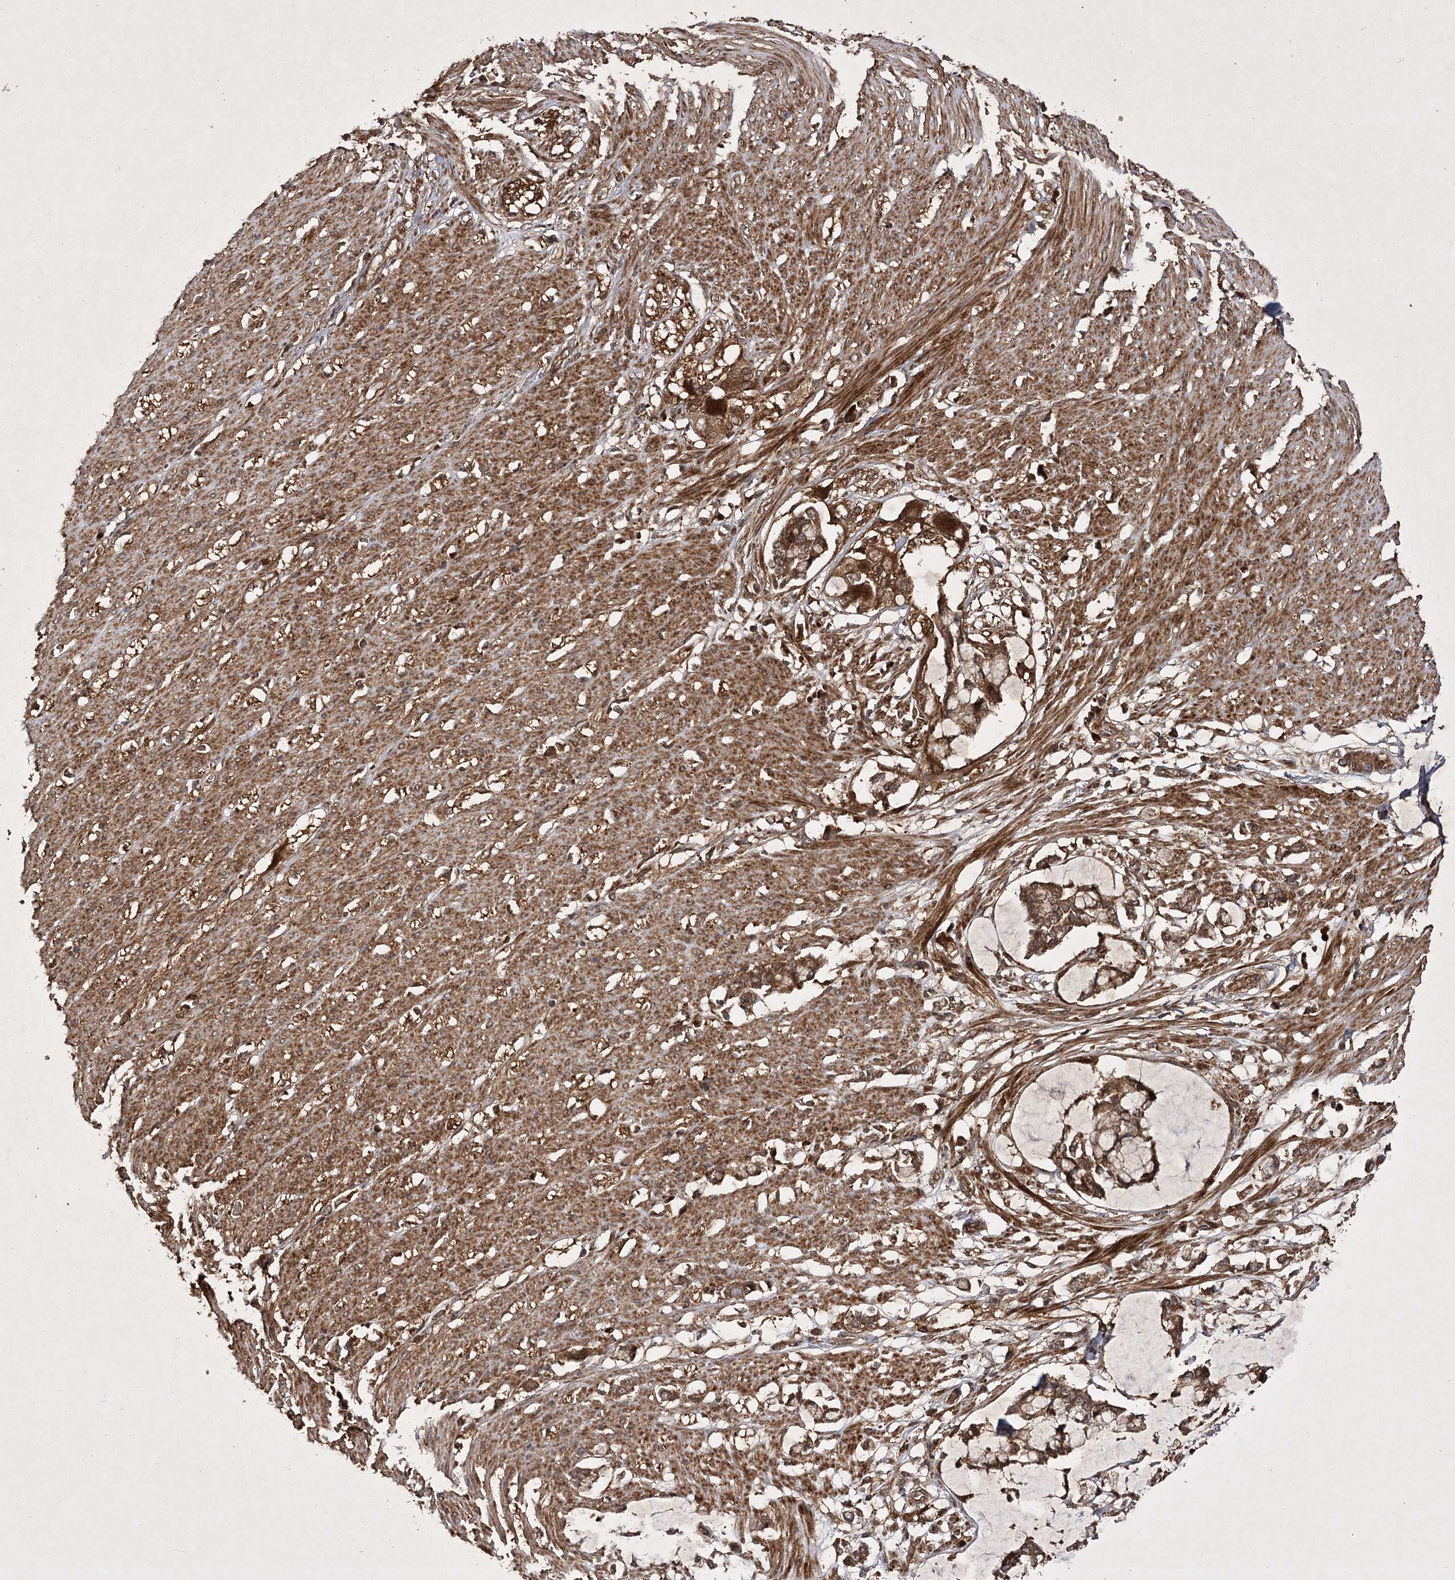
{"staining": {"intensity": "moderate", "quantity": ">75%", "location": "cytoplasmic/membranous"}, "tissue": "smooth muscle", "cell_type": "Smooth muscle cells", "image_type": "normal", "snomed": [{"axis": "morphology", "description": "Normal tissue, NOS"}, {"axis": "morphology", "description": "Adenocarcinoma, NOS"}, {"axis": "topography", "description": "Colon"}, {"axis": "topography", "description": "Peripheral nerve tissue"}], "caption": "About >75% of smooth muscle cells in benign smooth muscle reveal moderate cytoplasmic/membranous protein staining as visualized by brown immunohistochemical staining.", "gene": "DNAJC13", "patient": {"sex": "male", "age": 14}}